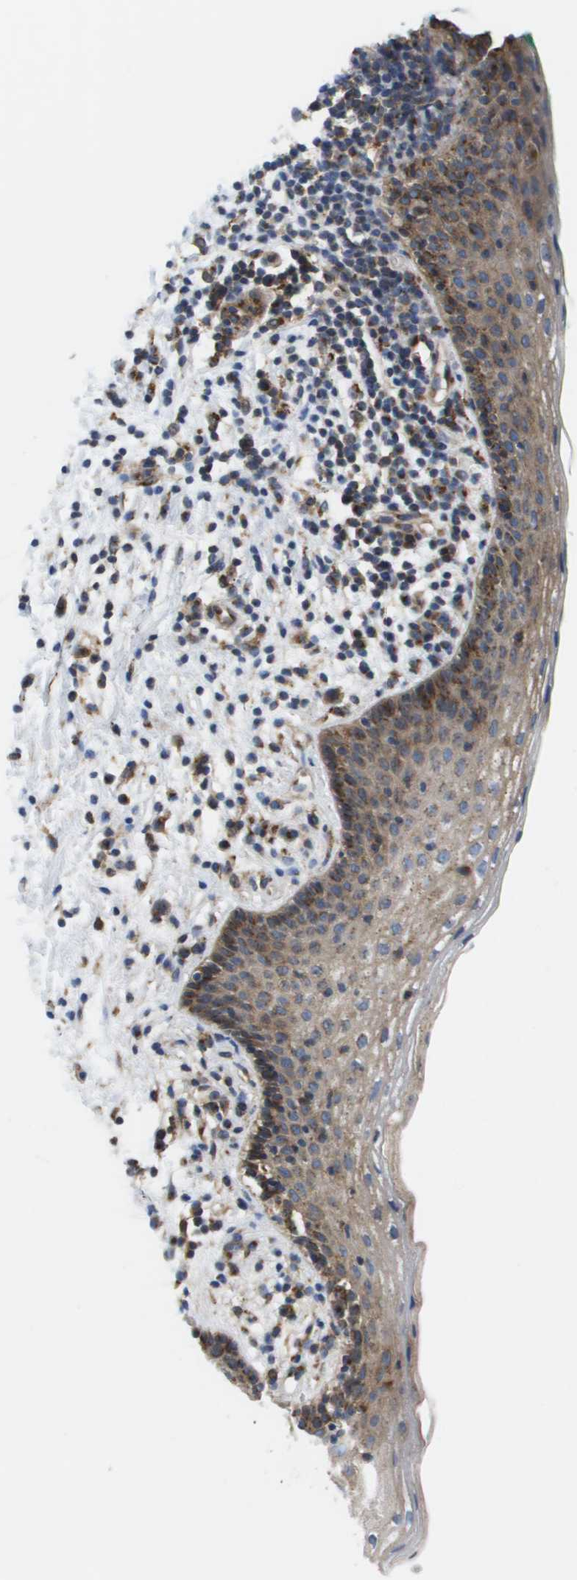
{"staining": {"intensity": "moderate", "quantity": "<25%", "location": "cytoplasmic/membranous"}, "tissue": "vagina", "cell_type": "Squamous epithelial cells", "image_type": "normal", "snomed": [{"axis": "morphology", "description": "Normal tissue, NOS"}, {"axis": "topography", "description": "Vagina"}], "caption": "An immunohistochemistry (IHC) micrograph of unremarkable tissue is shown. Protein staining in brown labels moderate cytoplasmic/membranous positivity in vagina within squamous epithelial cells.", "gene": "BST2", "patient": {"sex": "female", "age": 44}}